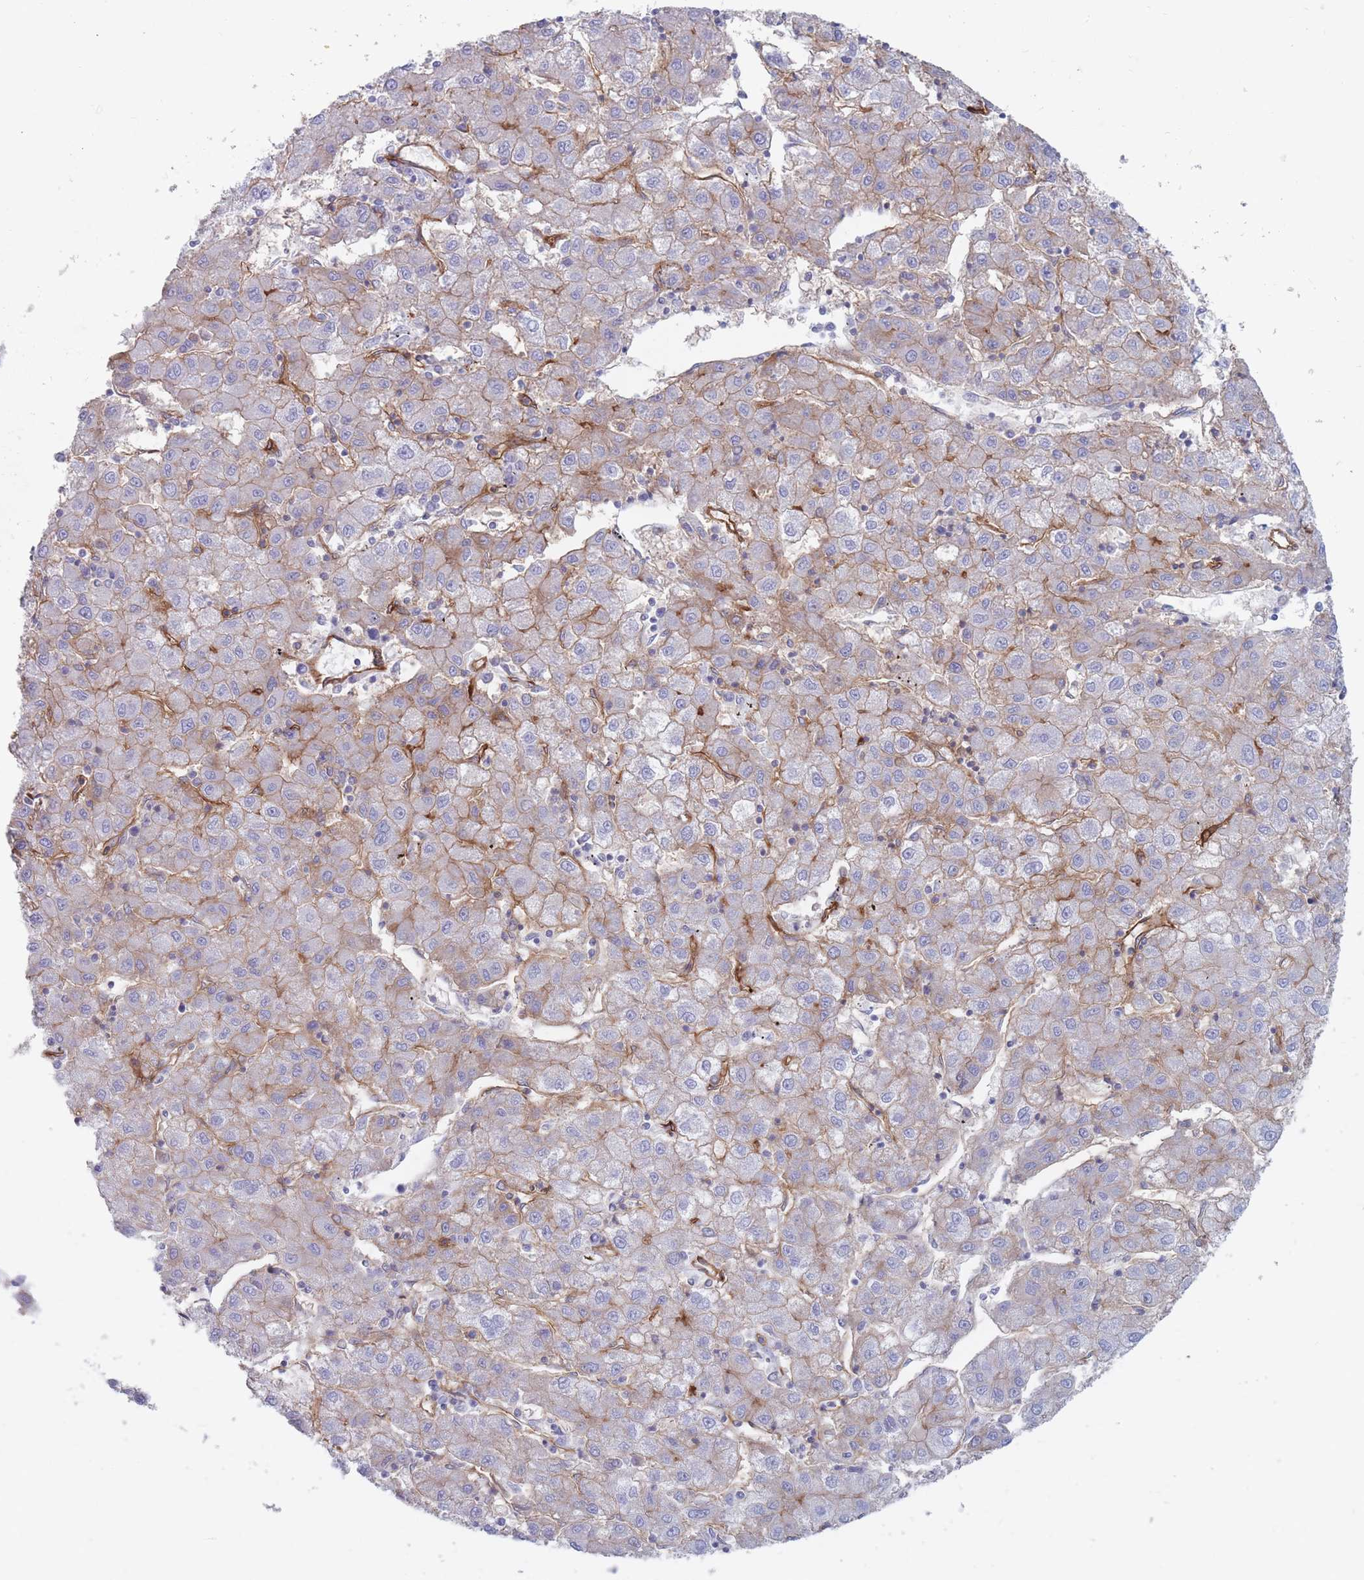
{"staining": {"intensity": "negative", "quantity": "none", "location": "none"}, "tissue": "liver cancer", "cell_type": "Tumor cells", "image_type": "cancer", "snomed": [{"axis": "morphology", "description": "Carcinoma, Hepatocellular, NOS"}, {"axis": "topography", "description": "Liver"}], "caption": "DAB immunohistochemical staining of human hepatocellular carcinoma (liver) displays no significant expression in tumor cells.", "gene": "PLPP1", "patient": {"sex": "male", "age": 72}}